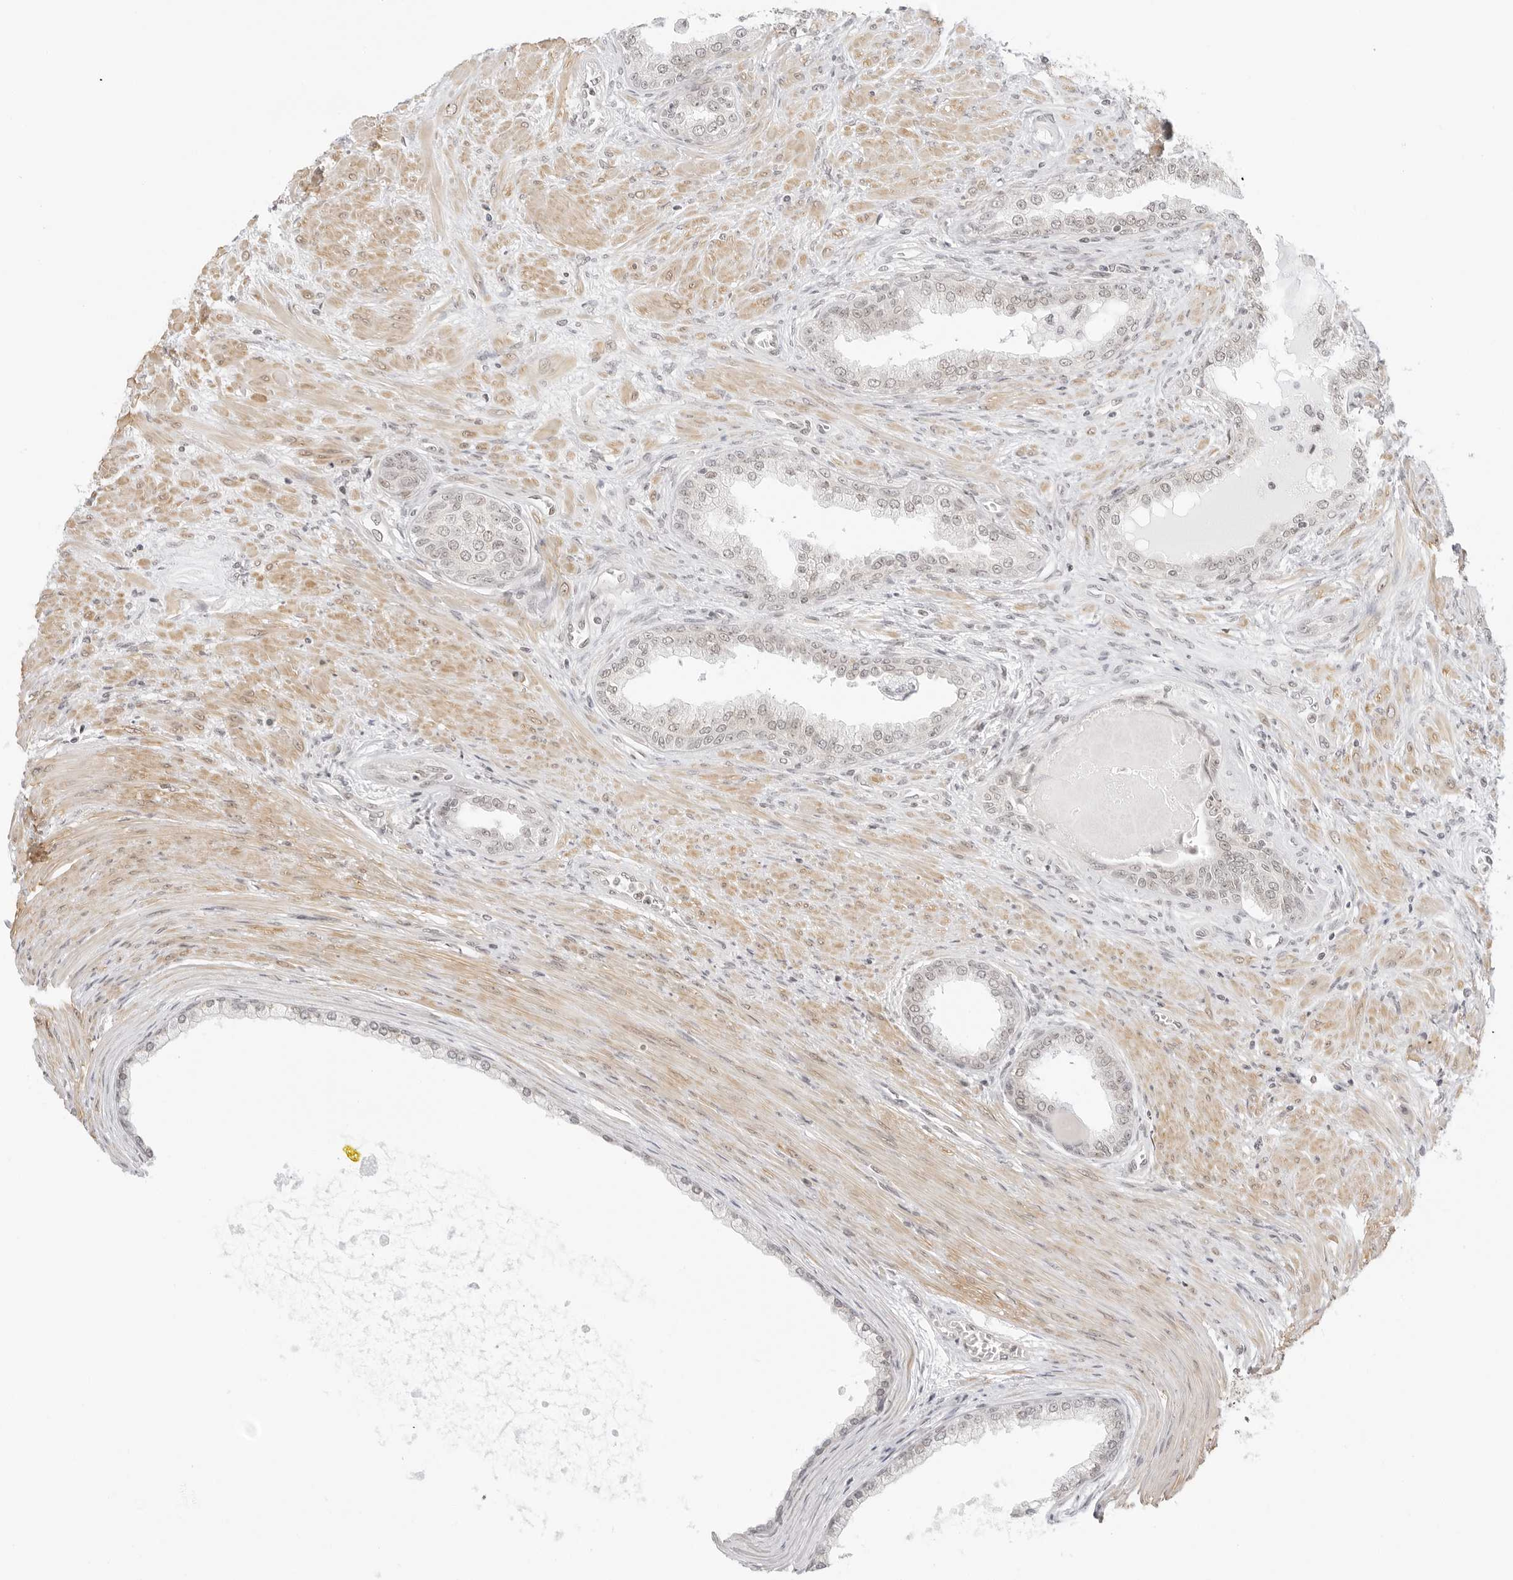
{"staining": {"intensity": "weak", "quantity": "25%-75%", "location": "nuclear"}, "tissue": "prostate cancer", "cell_type": "Tumor cells", "image_type": "cancer", "snomed": [{"axis": "morphology", "description": "Normal tissue, NOS"}, {"axis": "morphology", "description": "Adenocarcinoma, Low grade"}, {"axis": "topography", "description": "Prostate"}, {"axis": "topography", "description": "Peripheral nerve tissue"}], "caption": "Tumor cells display weak nuclear positivity in about 25%-75% of cells in prostate adenocarcinoma (low-grade).", "gene": "TCIM", "patient": {"sex": "male", "age": 71}}